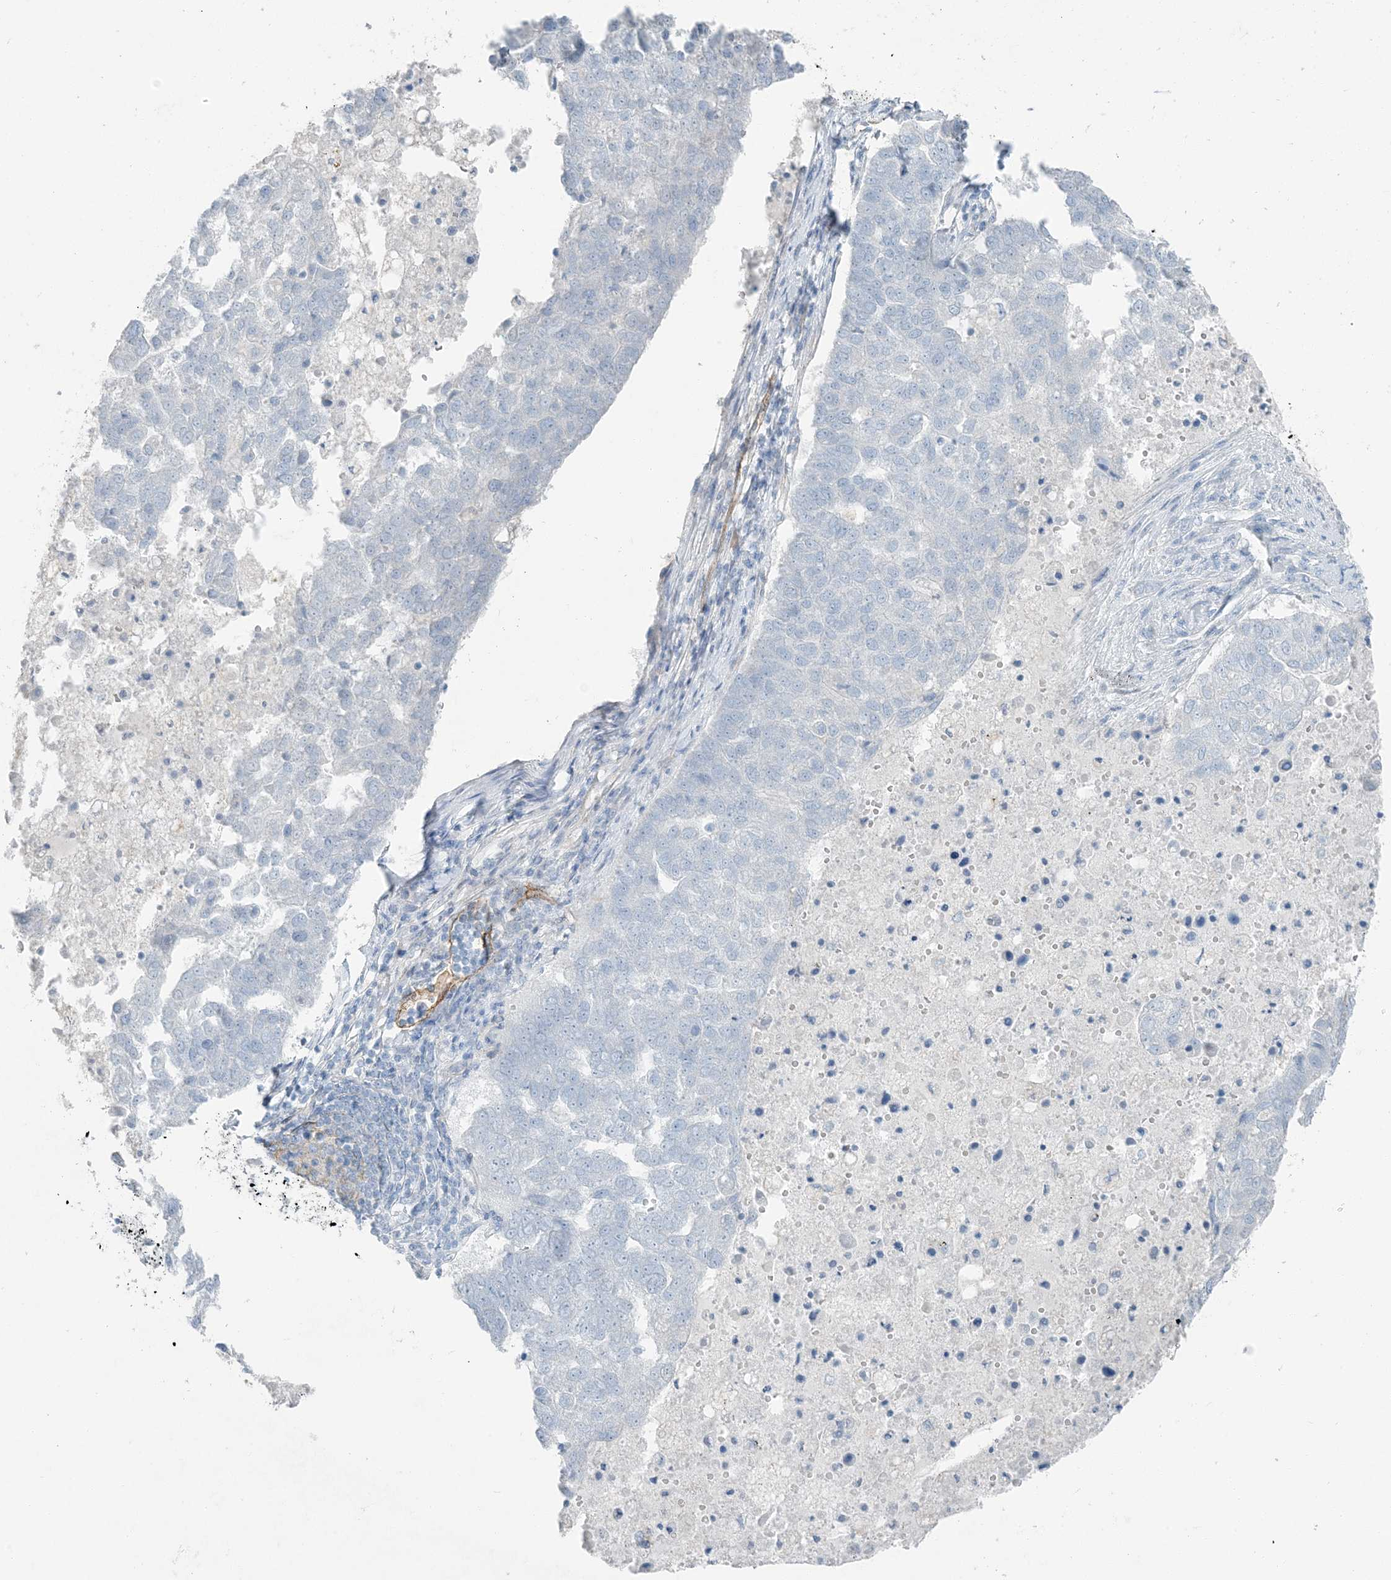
{"staining": {"intensity": "negative", "quantity": "none", "location": "none"}, "tissue": "pancreatic cancer", "cell_type": "Tumor cells", "image_type": "cancer", "snomed": [{"axis": "morphology", "description": "Adenocarcinoma, NOS"}, {"axis": "topography", "description": "Pancreas"}], "caption": "High magnification brightfield microscopy of pancreatic cancer (adenocarcinoma) stained with DAB (3,3'-diaminobenzidine) (brown) and counterstained with hematoxylin (blue): tumor cells show no significant staining. The staining was performed using DAB to visualize the protein expression in brown, while the nuclei were stained in blue with hematoxylin (Magnification: 20x).", "gene": "PGM5", "patient": {"sex": "female", "age": 61}}